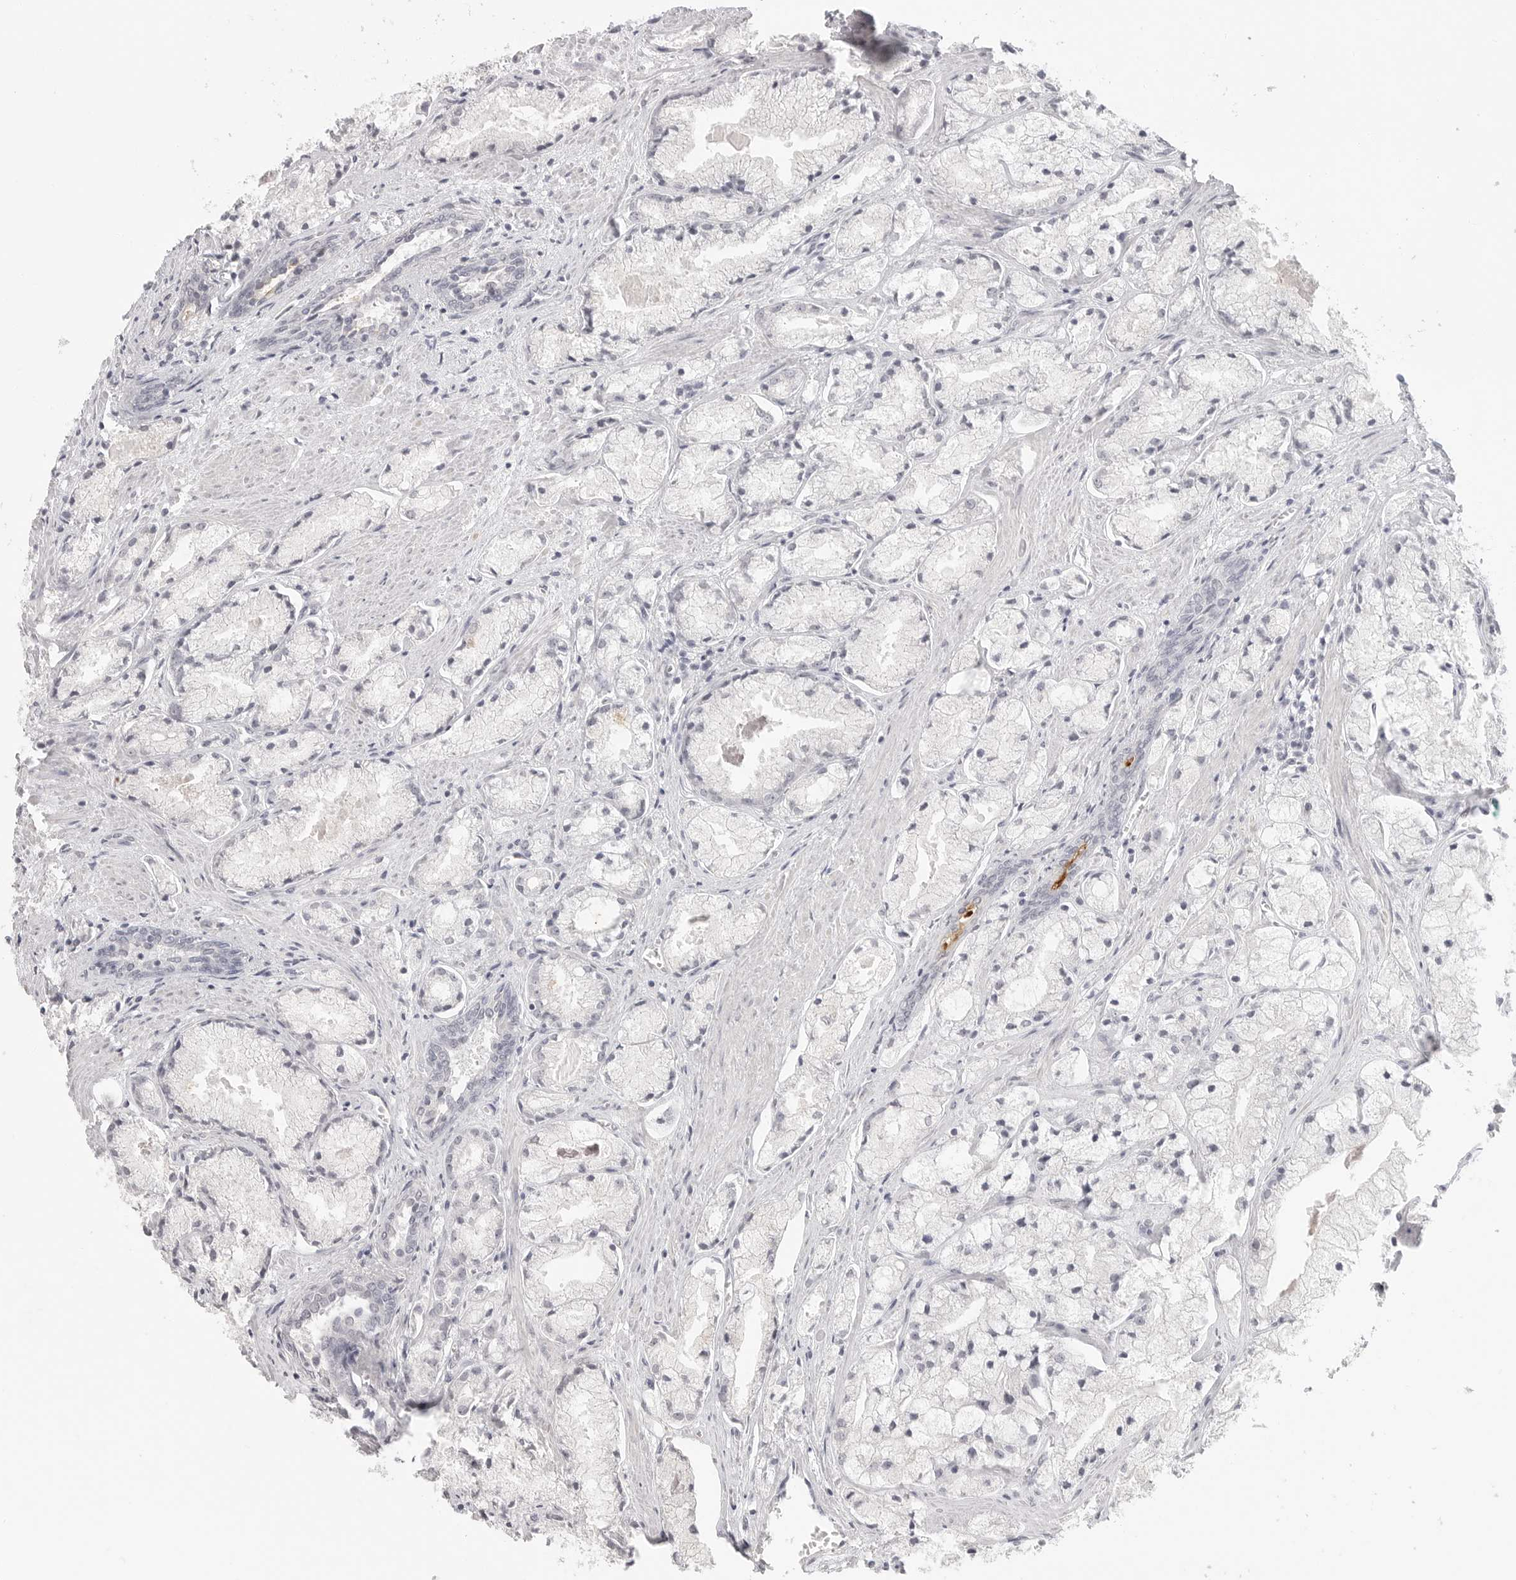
{"staining": {"intensity": "negative", "quantity": "none", "location": "none"}, "tissue": "prostate cancer", "cell_type": "Tumor cells", "image_type": "cancer", "snomed": [{"axis": "morphology", "description": "Adenocarcinoma, High grade"}, {"axis": "topography", "description": "Prostate"}], "caption": "Tumor cells are negative for protein expression in human prostate high-grade adenocarcinoma.", "gene": "KLK11", "patient": {"sex": "male", "age": 50}}